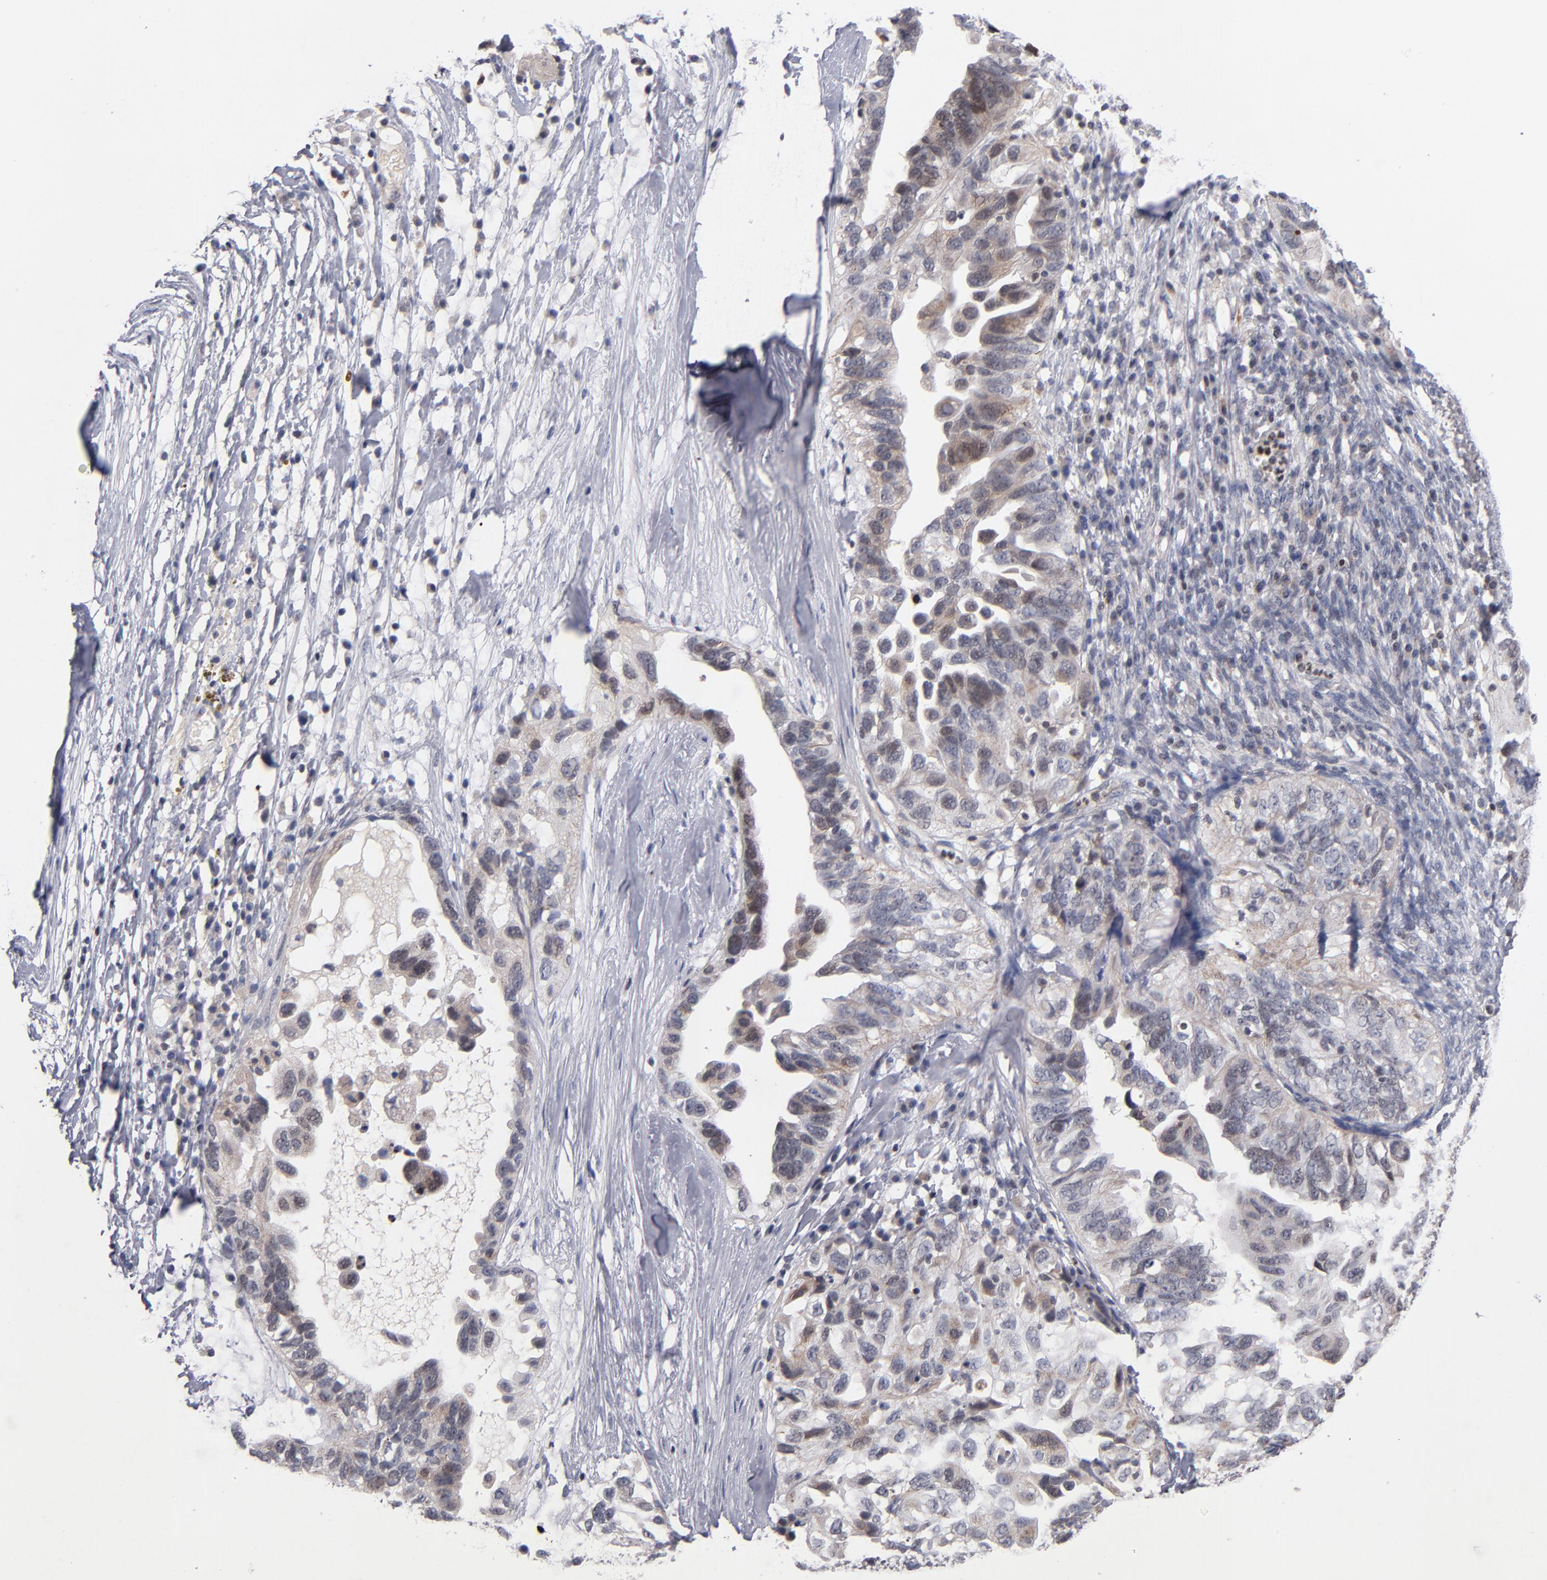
{"staining": {"intensity": "weak", "quantity": "<25%", "location": "cytoplasmic/membranous,nuclear"}, "tissue": "ovarian cancer", "cell_type": "Tumor cells", "image_type": "cancer", "snomed": [{"axis": "morphology", "description": "Cystadenocarcinoma, serous, NOS"}, {"axis": "topography", "description": "Ovary"}], "caption": "There is no significant staining in tumor cells of ovarian cancer.", "gene": "ODF2", "patient": {"sex": "female", "age": 82}}